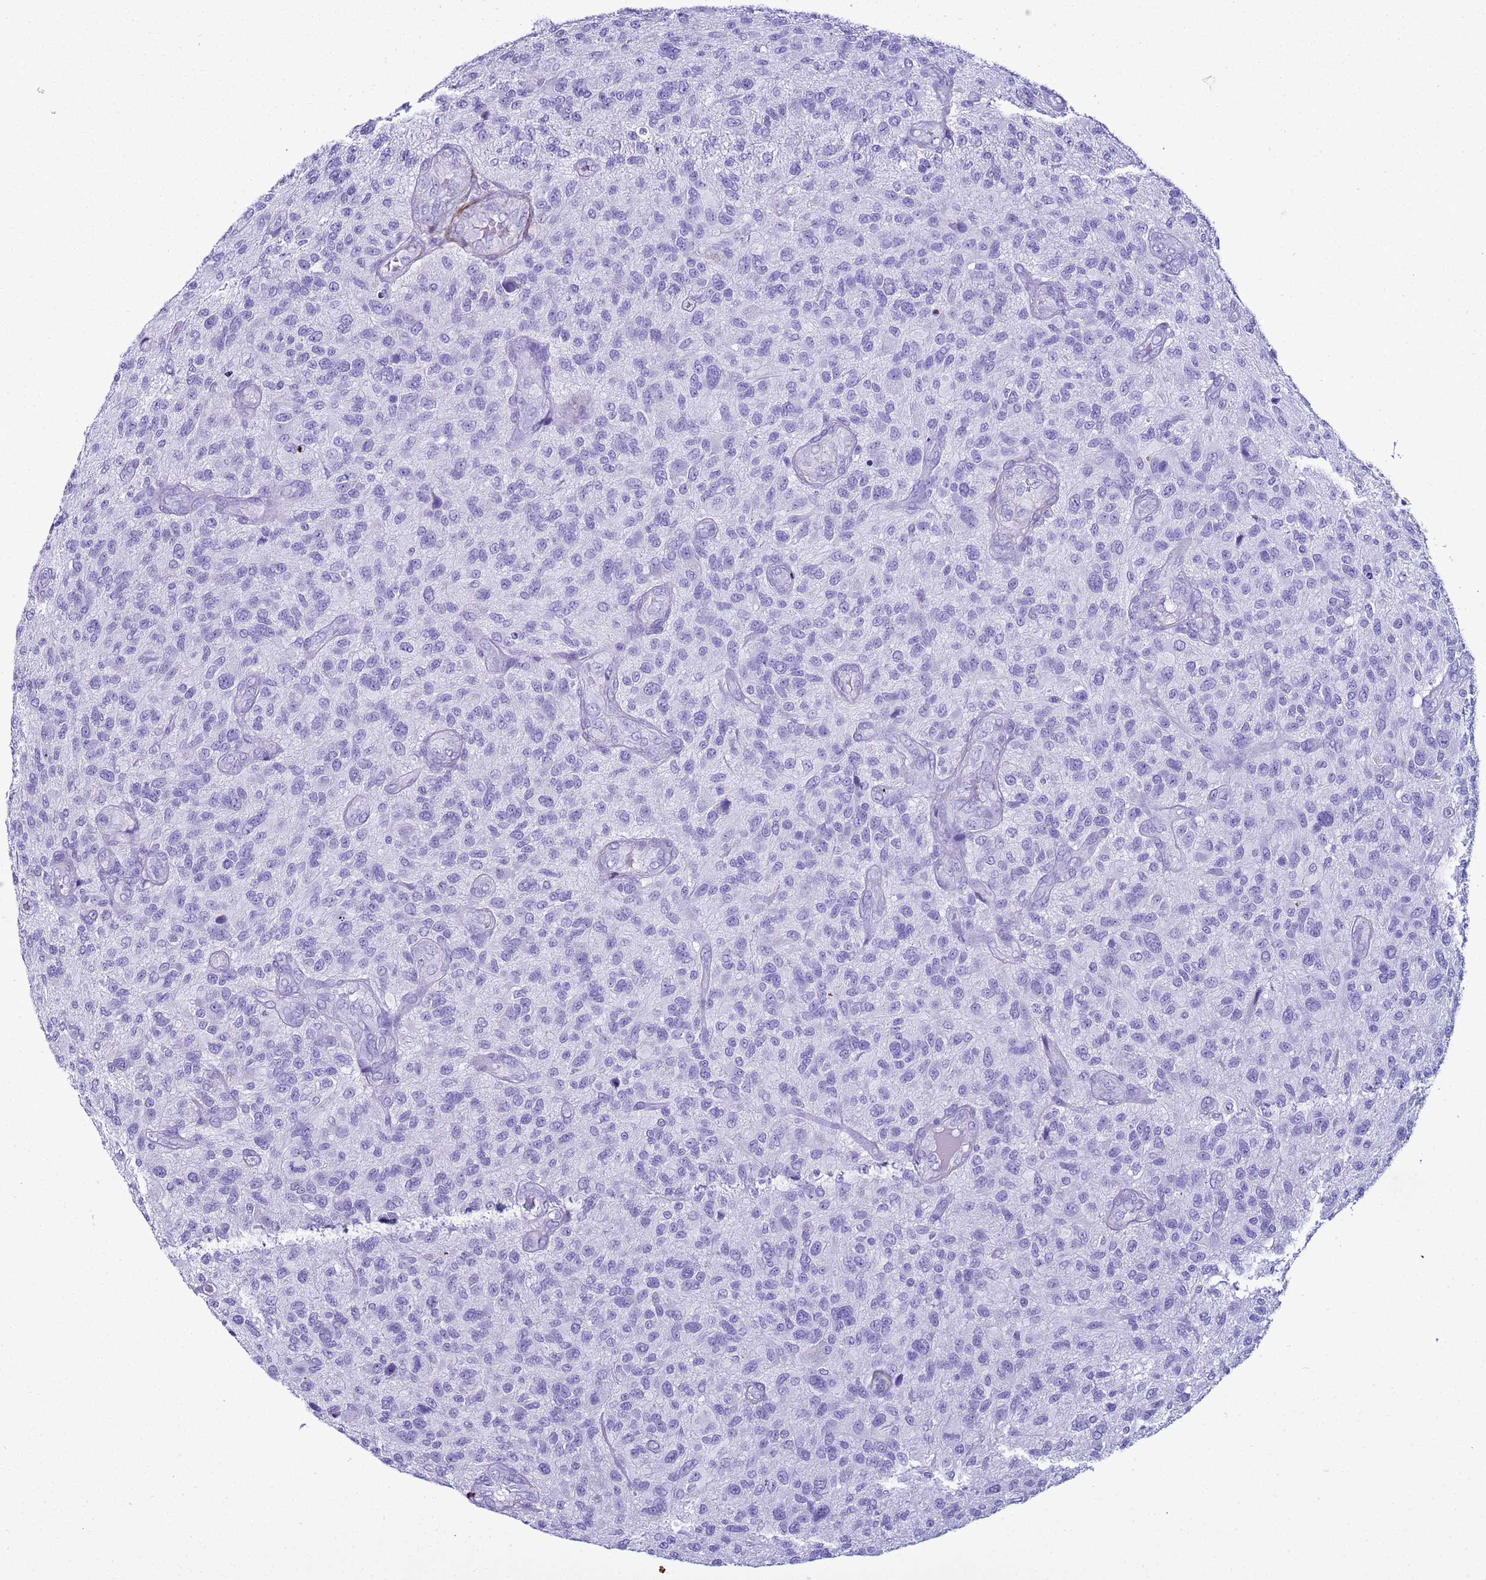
{"staining": {"intensity": "negative", "quantity": "none", "location": "none"}, "tissue": "glioma", "cell_type": "Tumor cells", "image_type": "cancer", "snomed": [{"axis": "morphology", "description": "Glioma, malignant, High grade"}, {"axis": "topography", "description": "Brain"}], "caption": "This is an immunohistochemistry image of human glioma. There is no staining in tumor cells.", "gene": "LCMT1", "patient": {"sex": "male", "age": 47}}